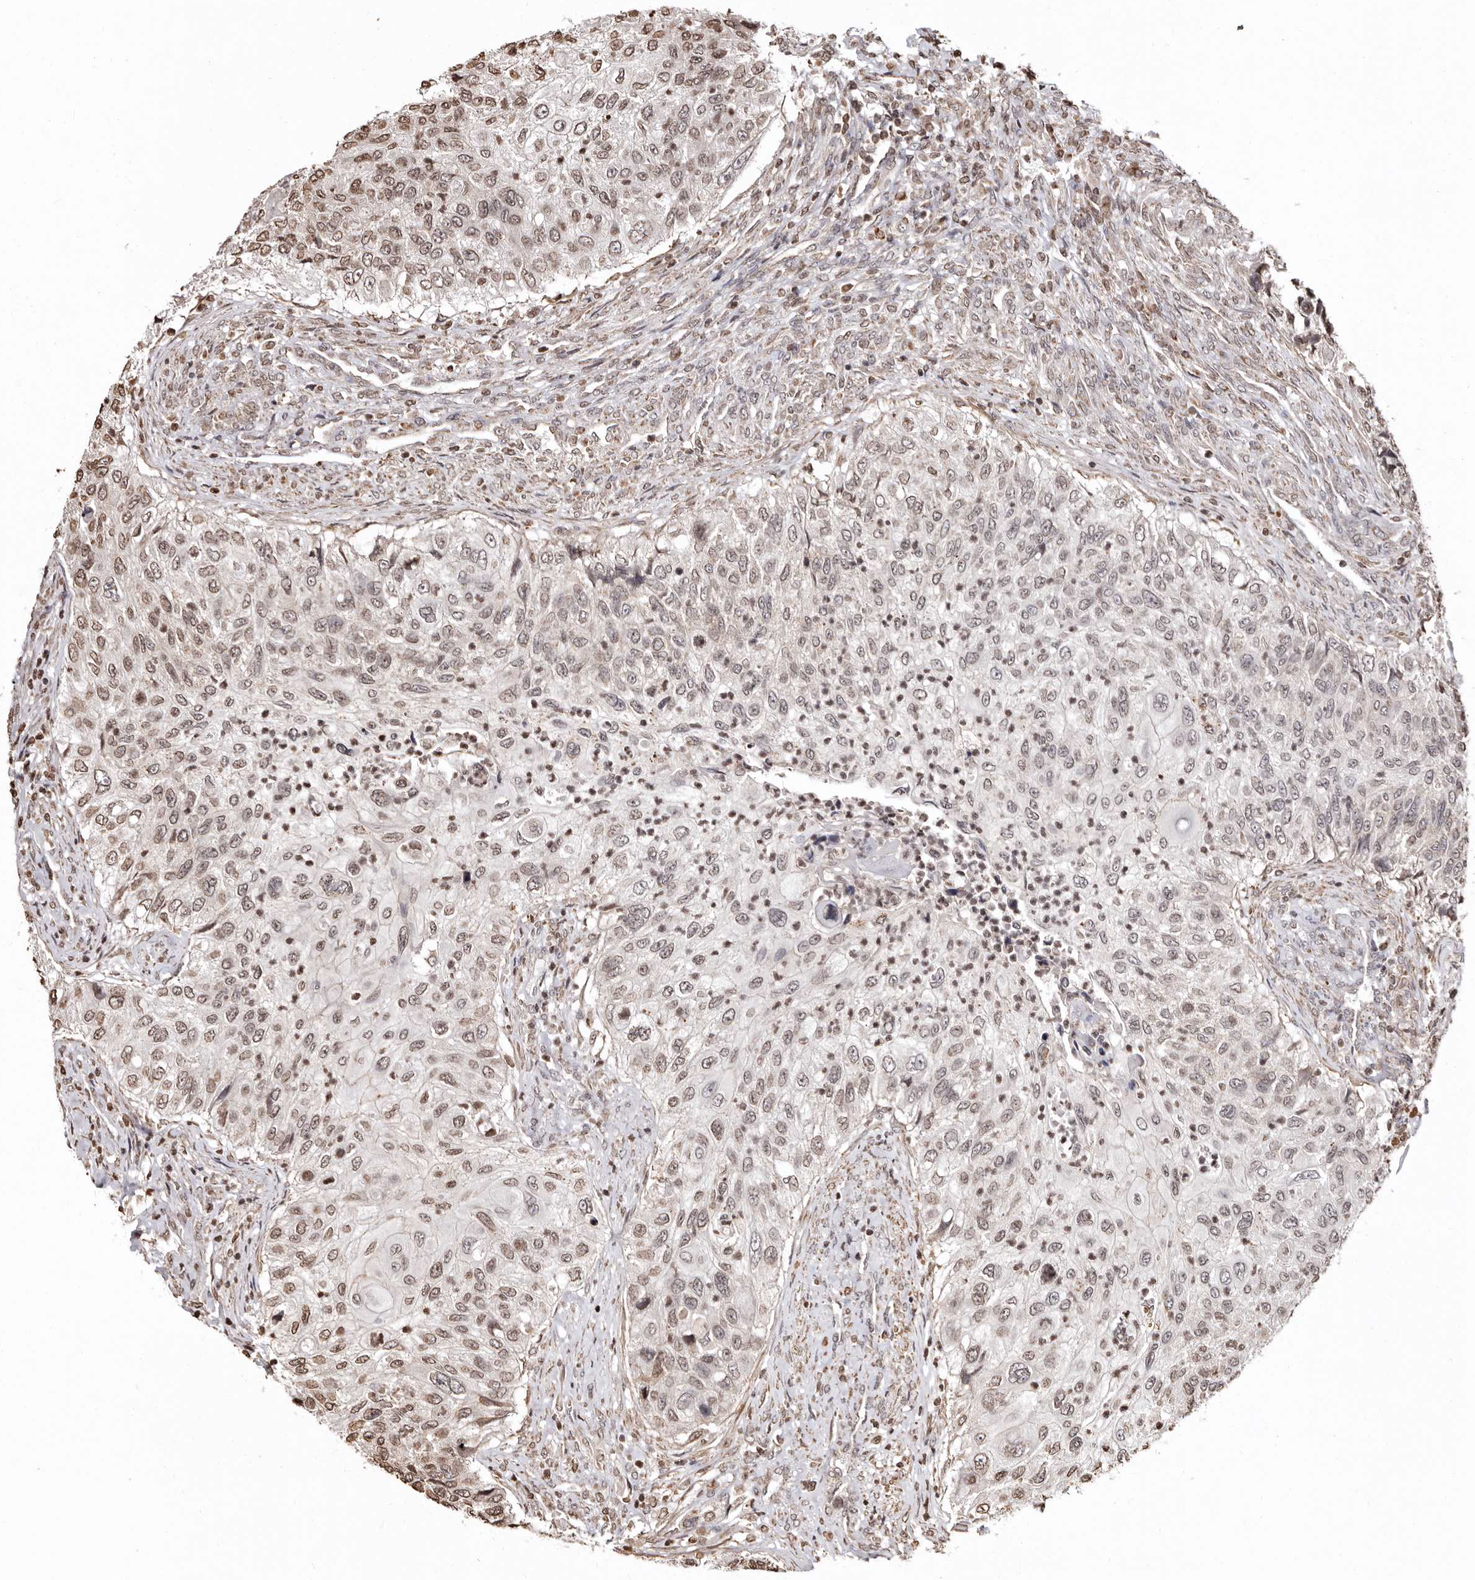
{"staining": {"intensity": "weak", "quantity": ">75%", "location": "nuclear"}, "tissue": "urothelial cancer", "cell_type": "Tumor cells", "image_type": "cancer", "snomed": [{"axis": "morphology", "description": "Urothelial carcinoma, High grade"}, {"axis": "topography", "description": "Urinary bladder"}], "caption": "A brown stain shows weak nuclear positivity of a protein in urothelial cancer tumor cells.", "gene": "CCDC190", "patient": {"sex": "female", "age": 60}}